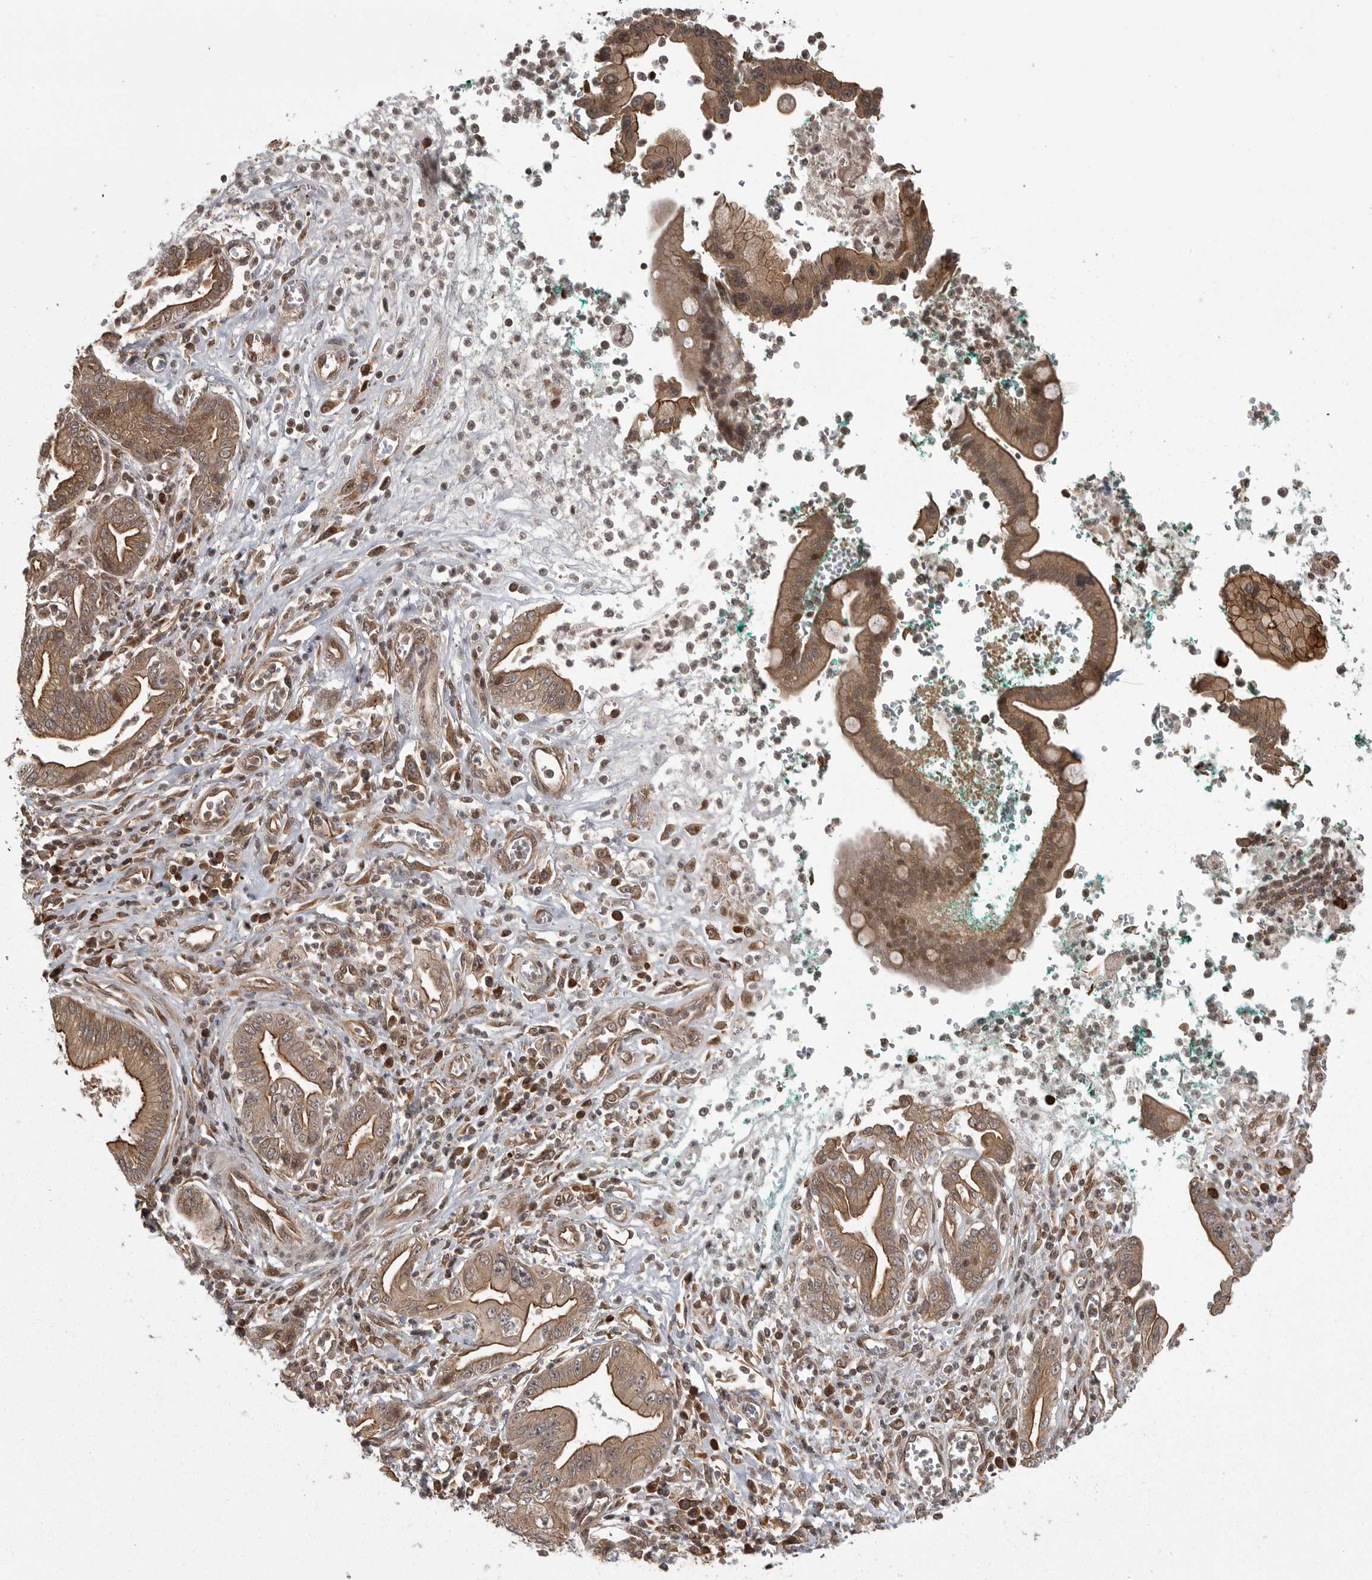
{"staining": {"intensity": "strong", "quantity": ">75%", "location": "cytoplasmic/membranous"}, "tissue": "pancreatic cancer", "cell_type": "Tumor cells", "image_type": "cancer", "snomed": [{"axis": "morphology", "description": "Adenocarcinoma, NOS"}, {"axis": "topography", "description": "Pancreas"}], "caption": "Protein expression by immunohistochemistry demonstrates strong cytoplasmic/membranous staining in approximately >75% of tumor cells in pancreatic cancer (adenocarcinoma).", "gene": "DNAJC8", "patient": {"sex": "male", "age": 78}}